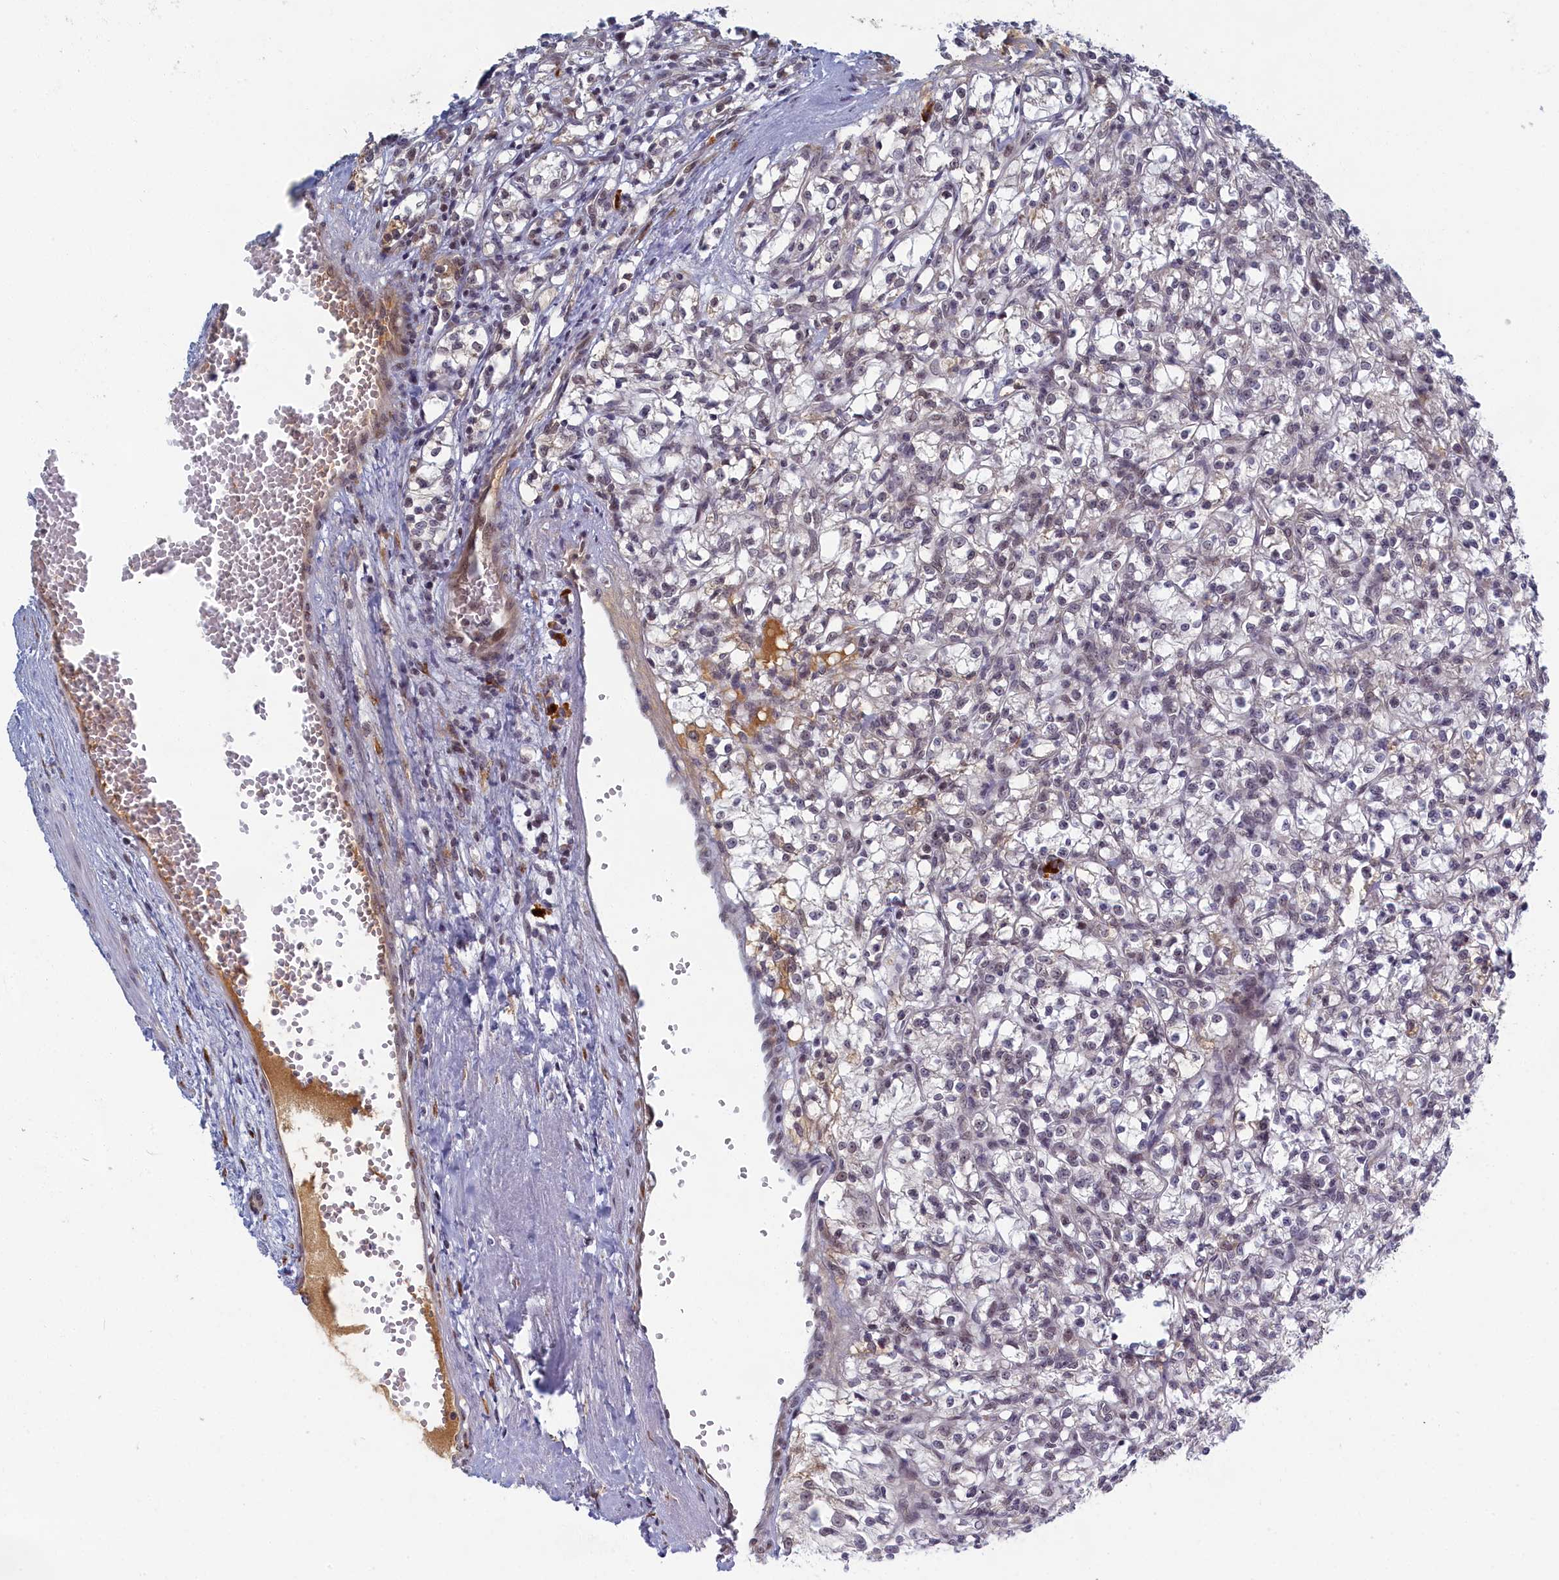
{"staining": {"intensity": "negative", "quantity": "none", "location": "none"}, "tissue": "renal cancer", "cell_type": "Tumor cells", "image_type": "cancer", "snomed": [{"axis": "morphology", "description": "Adenocarcinoma, NOS"}, {"axis": "topography", "description": "Kidney"}], "caption": "Immunohistochemical staining of adenocarcinoma (renal) shows no significant staining in tumor cells.", "gene": "DNAJC17", "patient": {"sex": "female", "age": 59}}